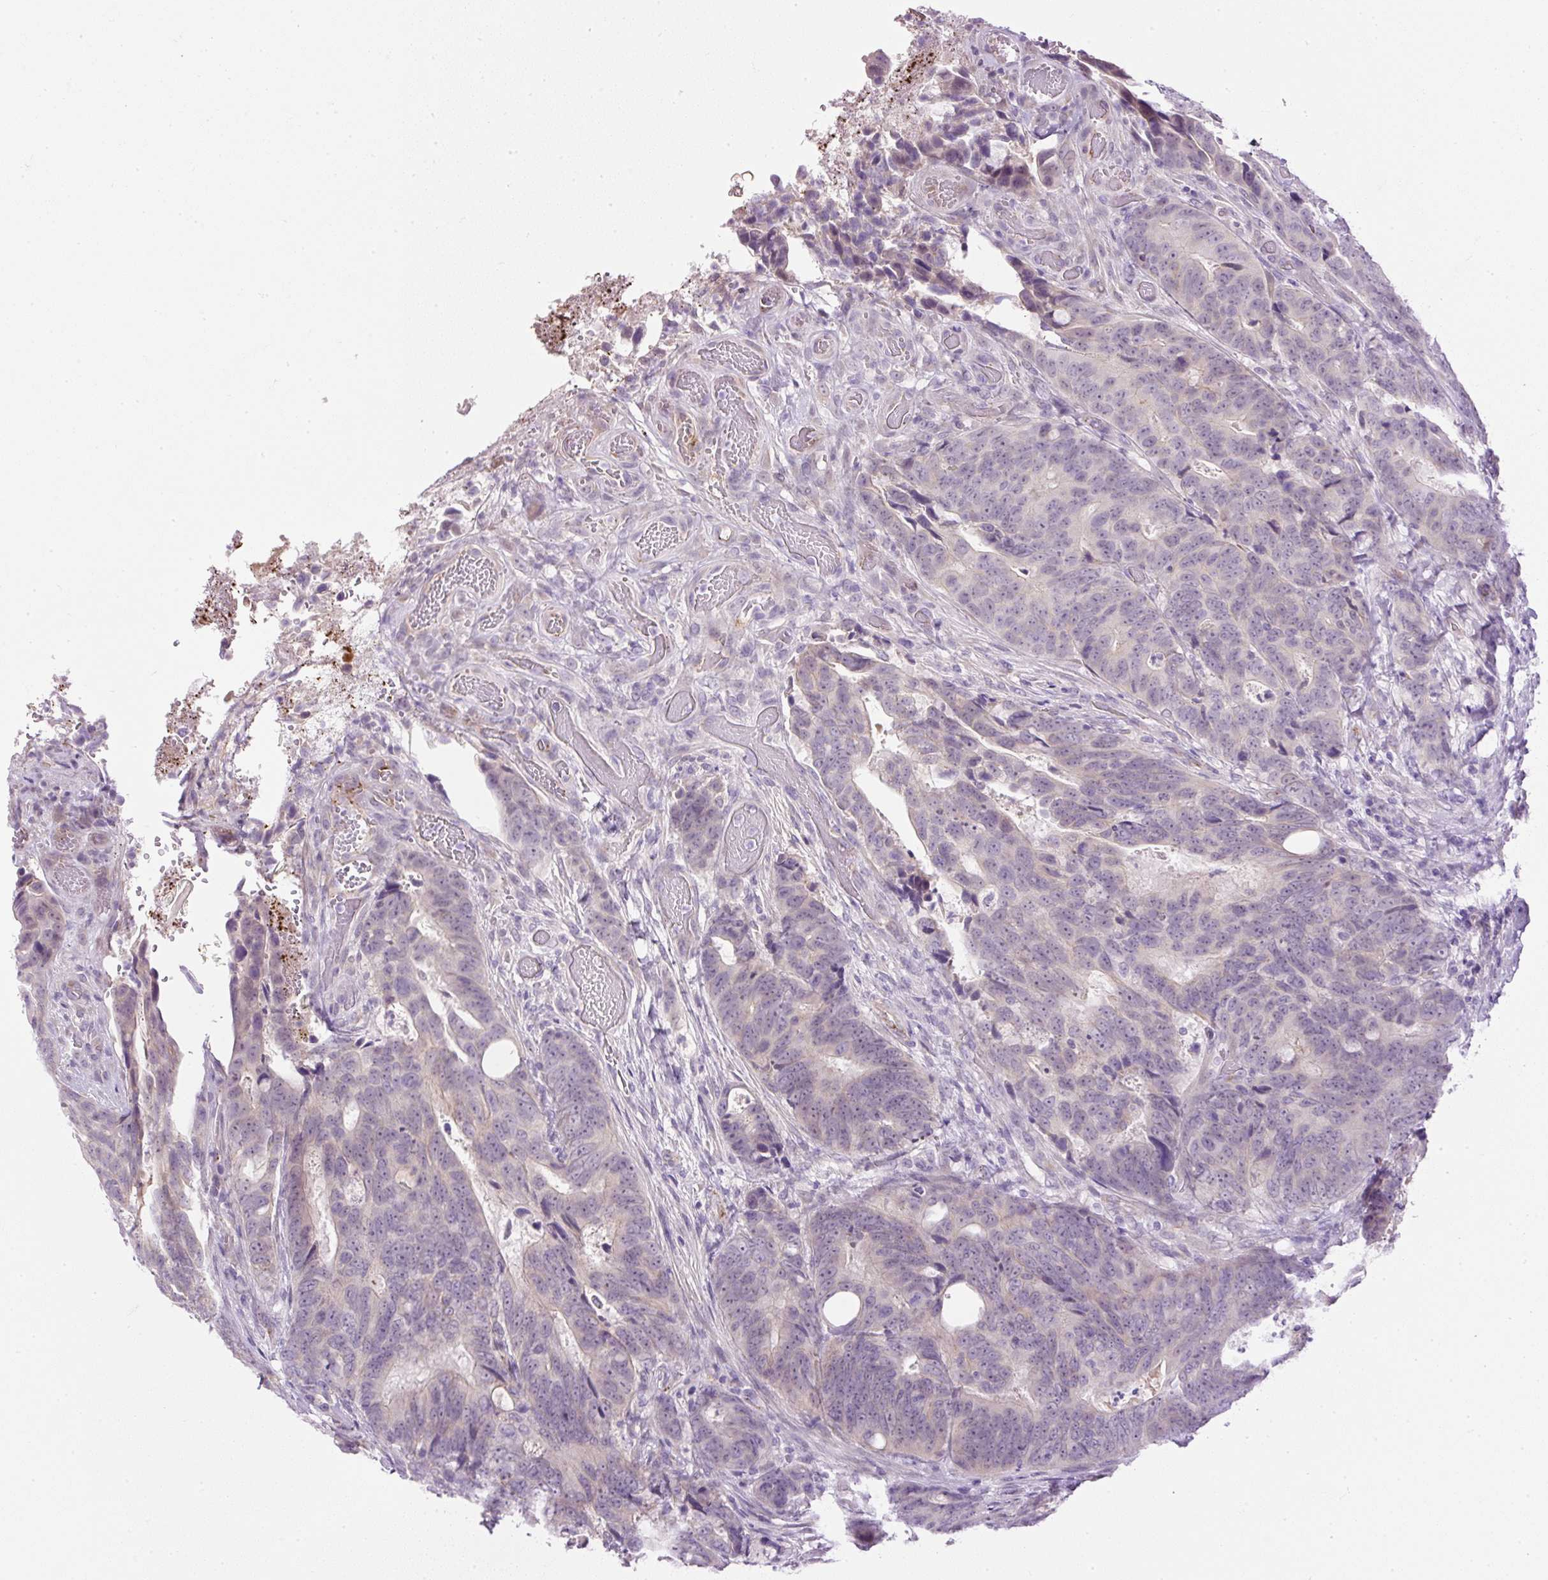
{"staining": {"intensity": "negative", "quantity": "none", "location": "none"}, "tissue": "colorectal cancer", "cell_type": "Tumor cells", "image_type": "cancer", "snomed": [{"axis": "morphology", "description": "Adenocarcinoma, NOS"}, {"axis": "topography", "description": "Colon"}], "caption": "IHC photomicrograph of neoplastic tissue: colorectal adenocarcinoma stained with DAB demonstrates no significant protein expression in tumor cells. (Brightfield microscopy of DAB IHC at high magnification).", "gene": "LEFTY2", "patient": {"sex": "female", "age": 82}}